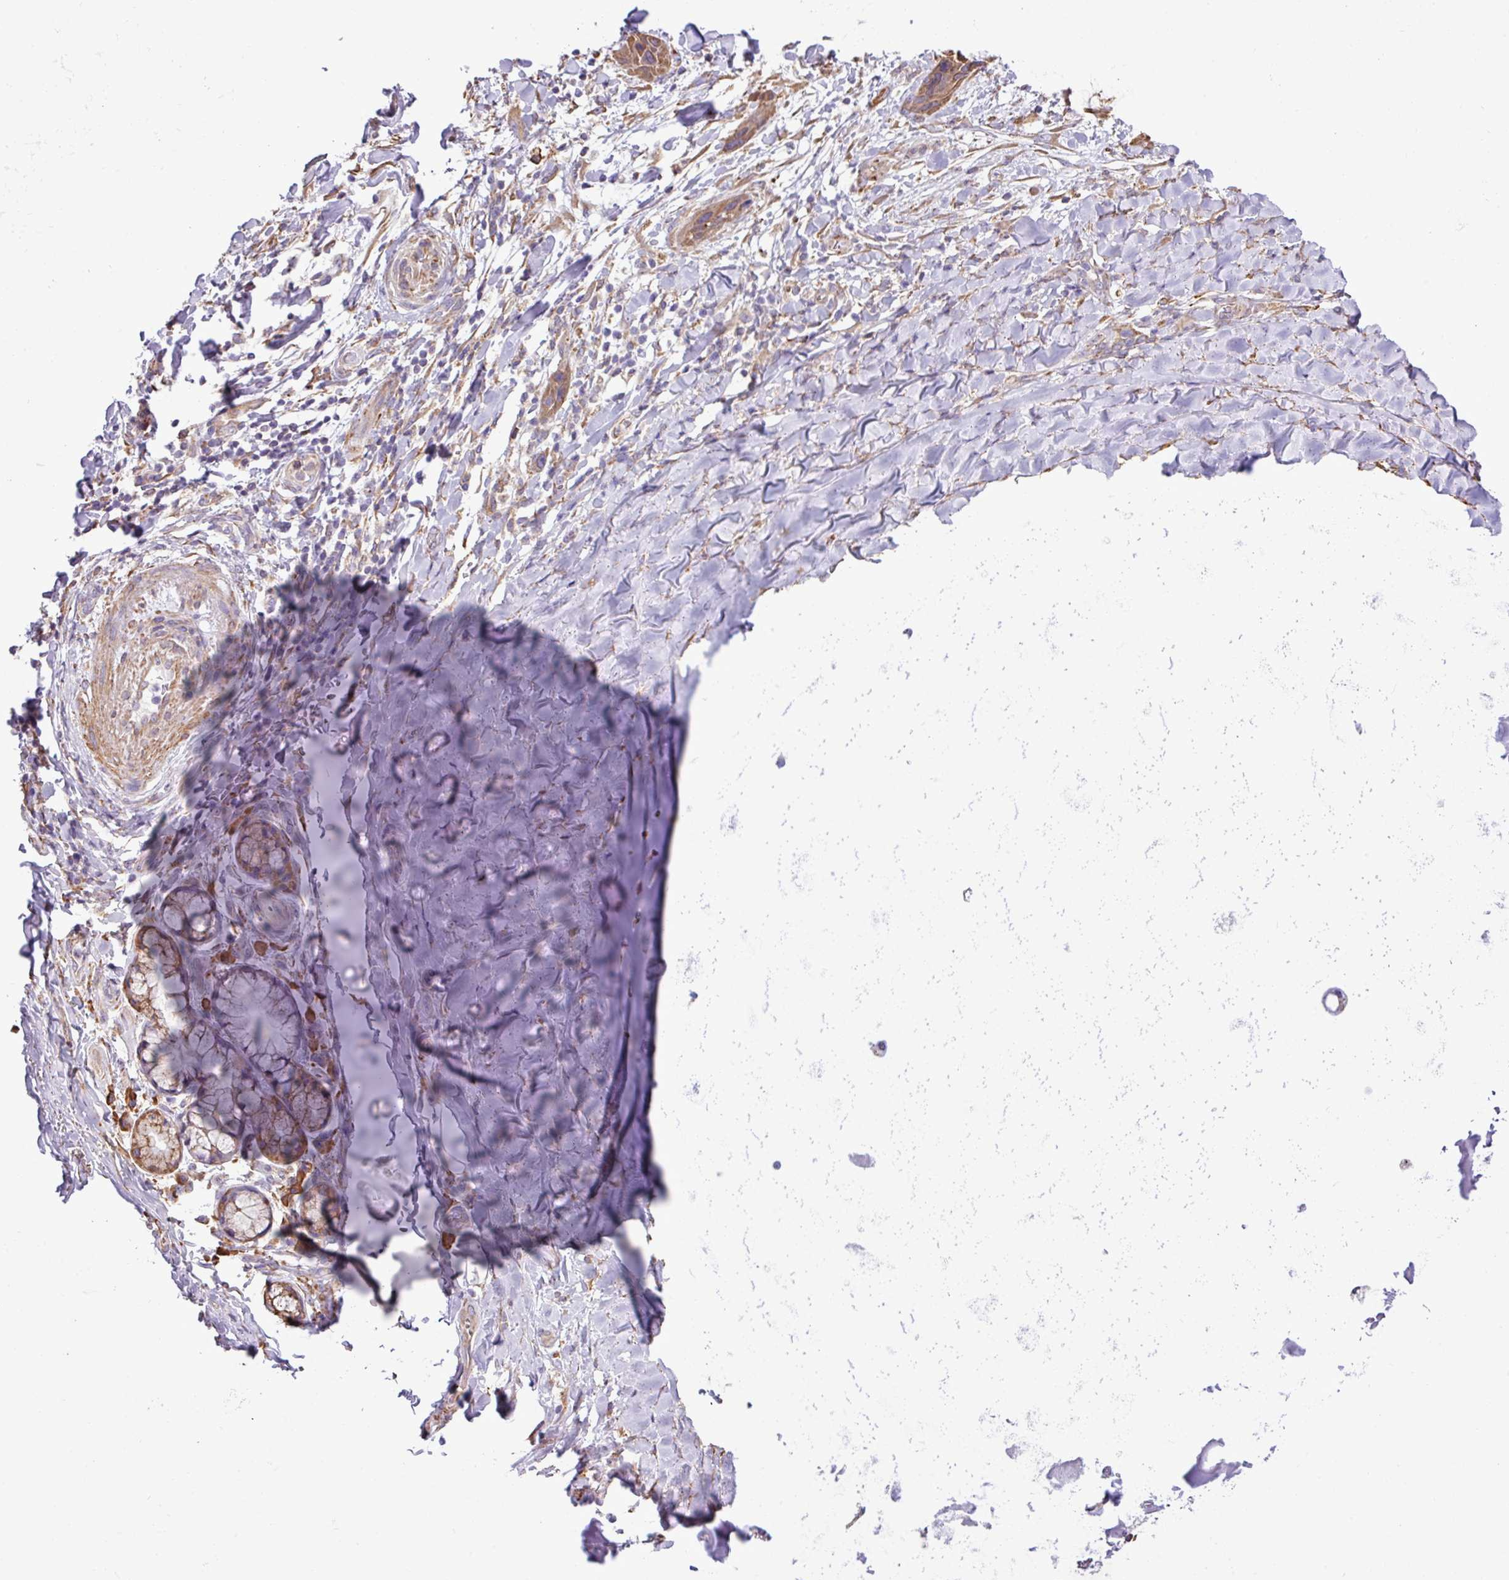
{"staining": {"intensity": "moderate", "quantity": ">75%", "location": "cytoplasmic/membranous"}, "tissue": "soft tissue", "cell_type": "Fibroblasts", "image_type": "normal", "snomed": [{"axis": "morphology", "description": "Normal tissue, NOS"}, {"axis": "morphology", "description": "Squamous cell carcinoma, NOS"}, {"axis": "topography", "description": "Bronchus"}, {"axis": "topography", "description": "Lung"}], "caption": "A micrograph of human soft tissue stained for a protein shows moderate cytoplasmic/membranous brown staining in fibroblasts. (DAB IHC with brightfield microscopy, high magnification).", "gene": "ZSCAN5A", "patient": {"sex": "female", "age": 70}}